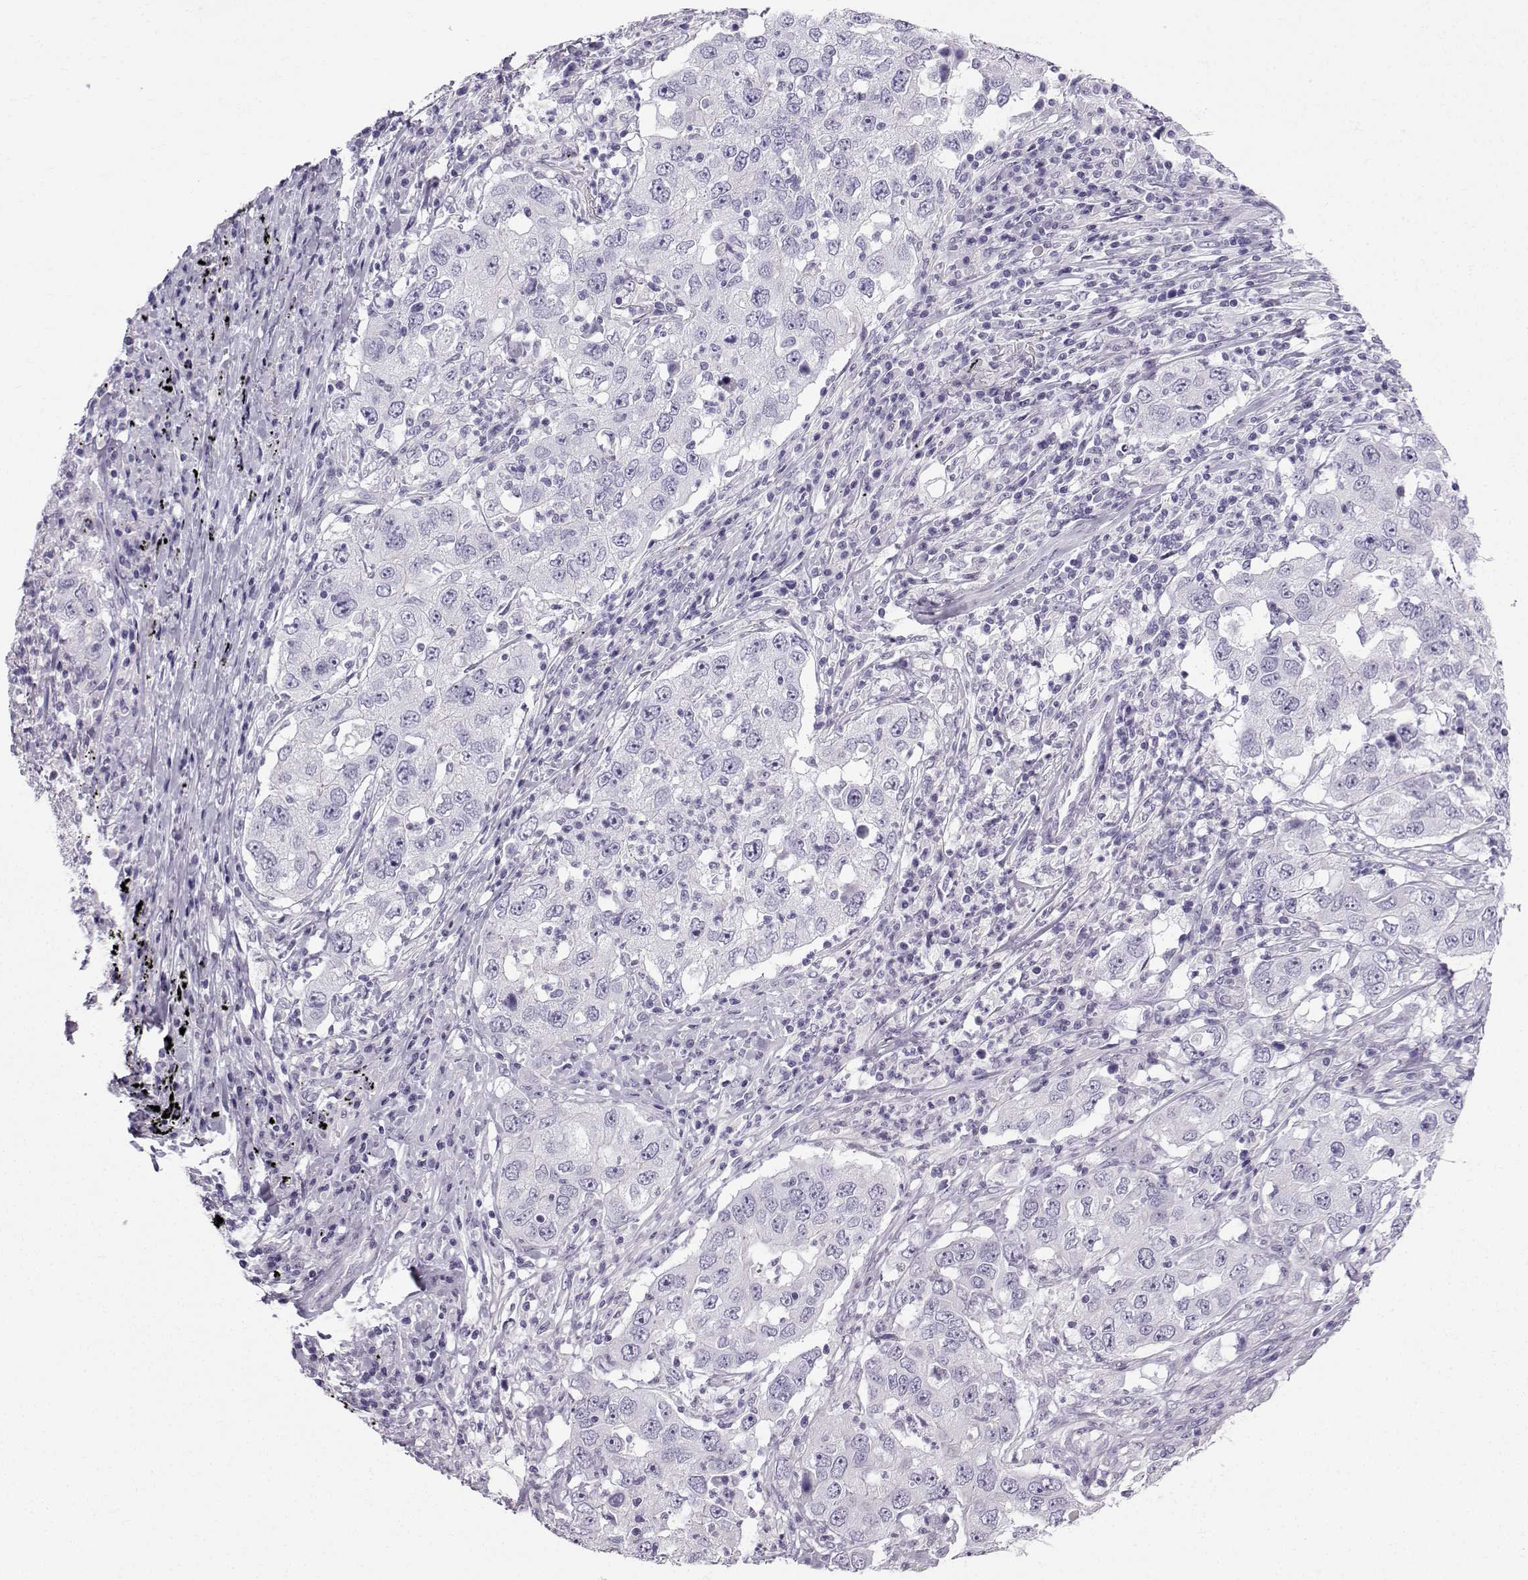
{"staining": {"intensity": "negative", "quantity": "none", "location": "none"}, "tissue": "lung cancer", "cell_type": "Tumor cells", "image_type": "cancer", "snomed": [{"axis": "morphology", "description": "Adenocarcinoma, NOS"}, {"axis": "topography", "description": "Lung"}], "caption": "DAB immunohistochemical staining of lung adenocarcinoma shows no significant expression in tumor cells.", "gene": "ZBTB8B", "patient": {"sex": "male", "age": 73}}